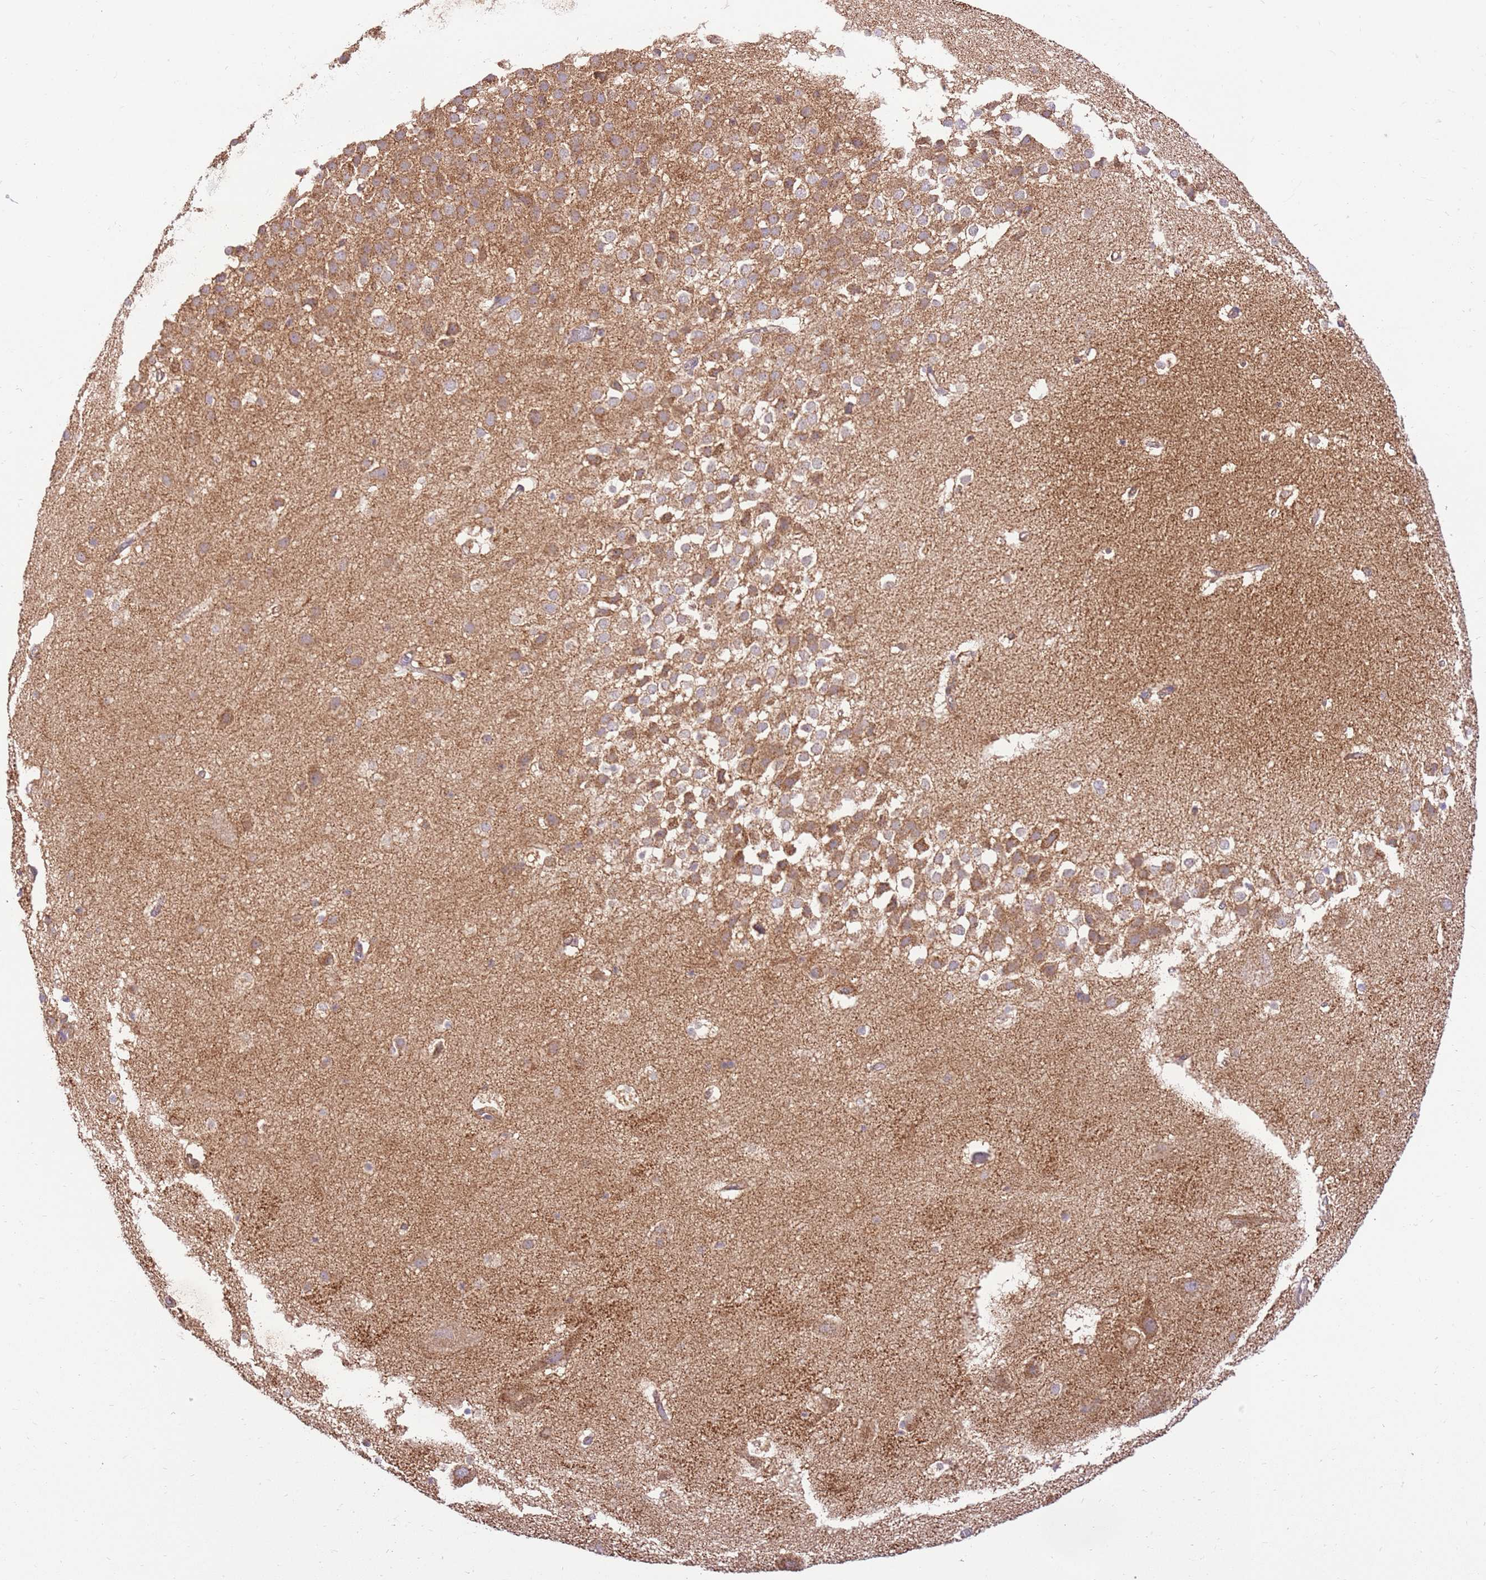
{"staining": {"intensity": "weak", "quantity": "<25%", "location": "cytoplasmic/membranous"}, "tissue": "hippocampus", "cell_type": "Glial cells", "image_type": "normal", "snomed": [{"axis": "morphology", "description": "Normal tissue, NOS"}, {"axis": "topography", "description": "Hippocampus"}], "caption": "Glial cells show no significant staining in normal hippocampus. (Brightfield microscopy of DAB immunohistochemistry (IHC) at high magnification).", "gene": "SPATA2L", "patient": {"sex": "female", "age": 52}}